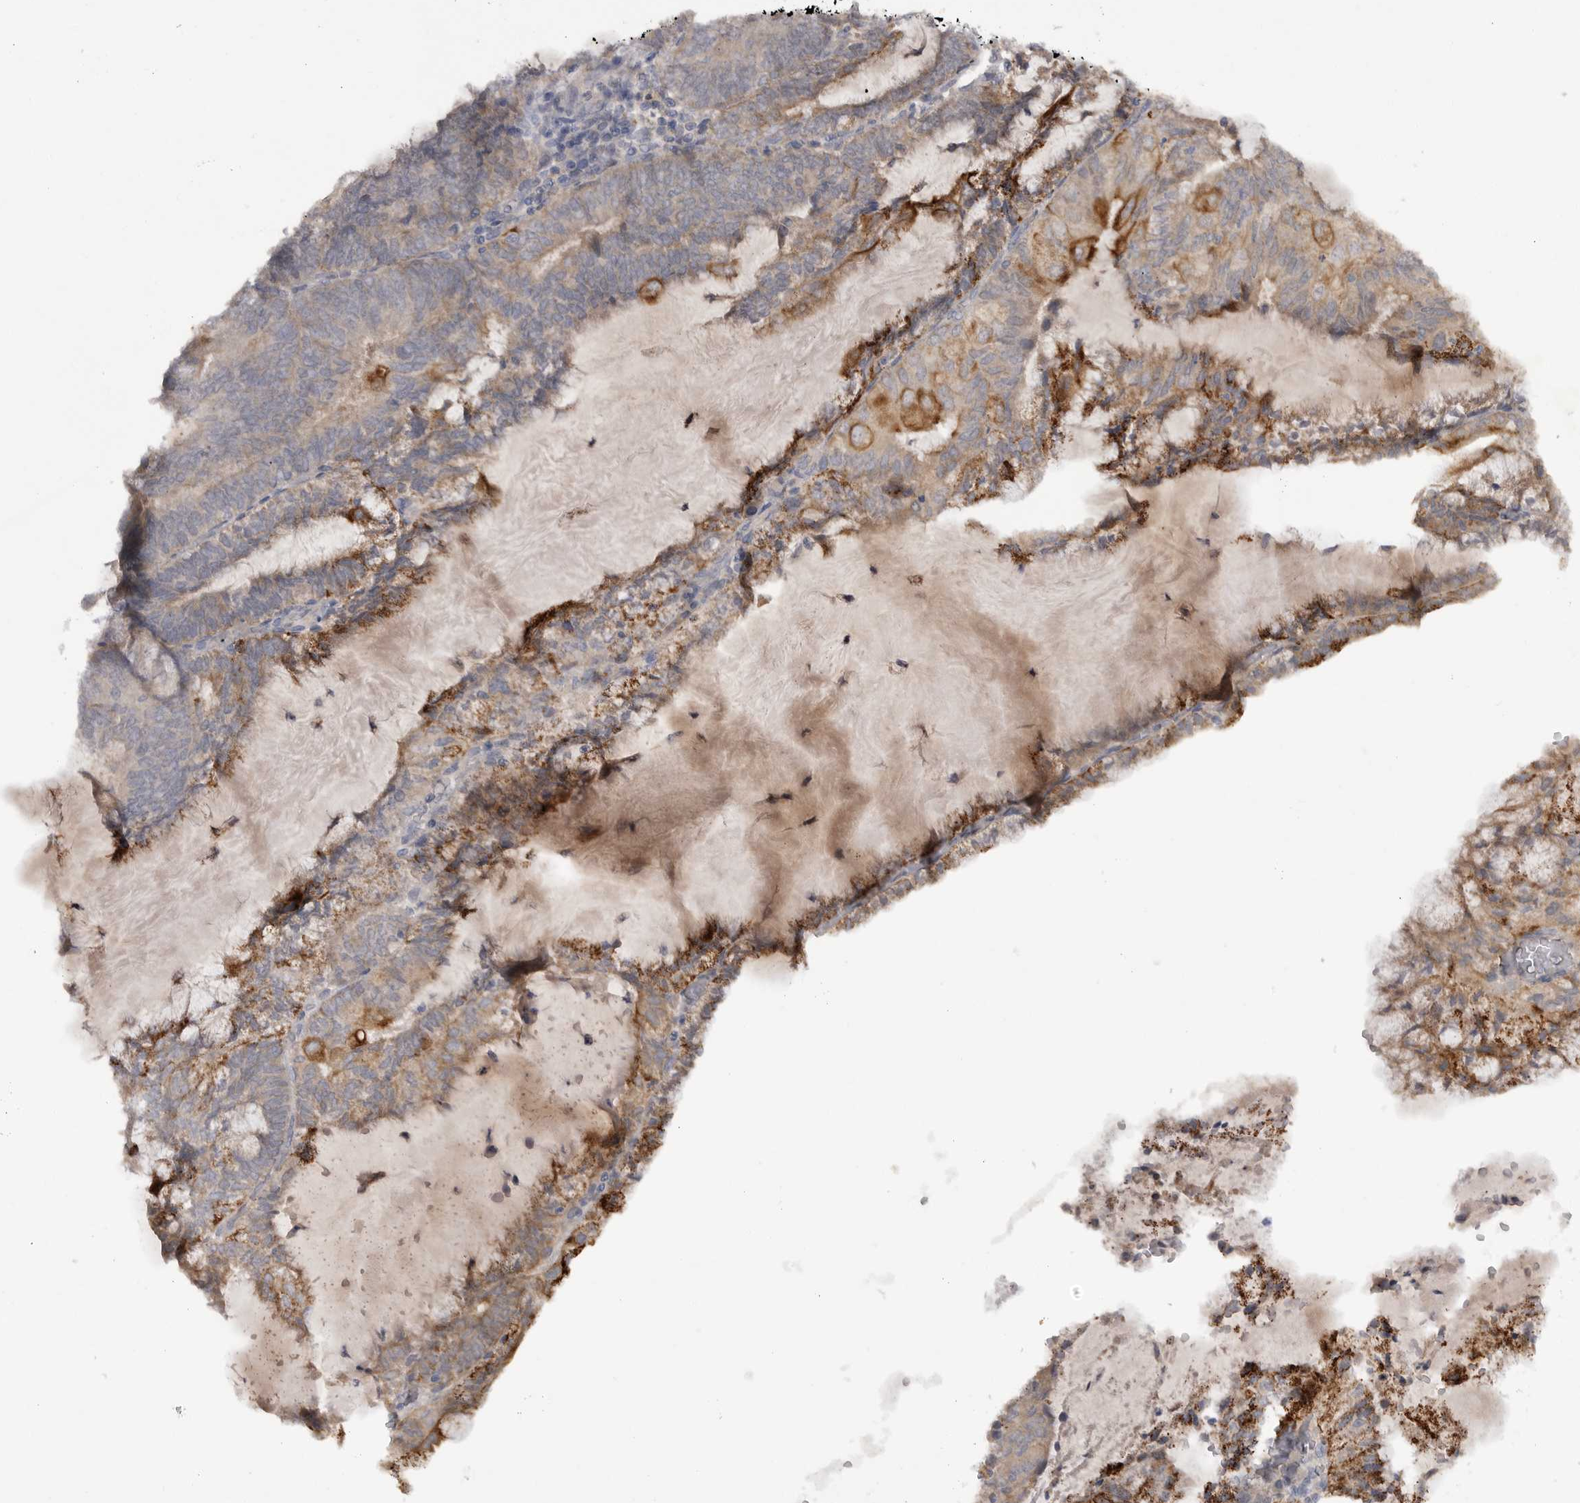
{"staining": {"intensity": "strong", "quantity": "25%-75%", "location": "cytoplasmic/membranous"}, "tissue": "endometrial cancer", "cell_type": "Tumor cells", "image_type": "cancer", "snomed": [{"axis": "morphology", "description": "Adenocarcinoma, NOS"}, {"axis": "topography", "description": "Endometrium"}], "caption": "The photomicrograph exhibits immunohistochemical staining of adenocarcinoma (endometrial). There is strong cytoplasmic/membranous staining is appreciated in approximately 25%-75% of tumor cells.", "gene": "DHDDS", "patient": {"sex": "female", "age": 81}}